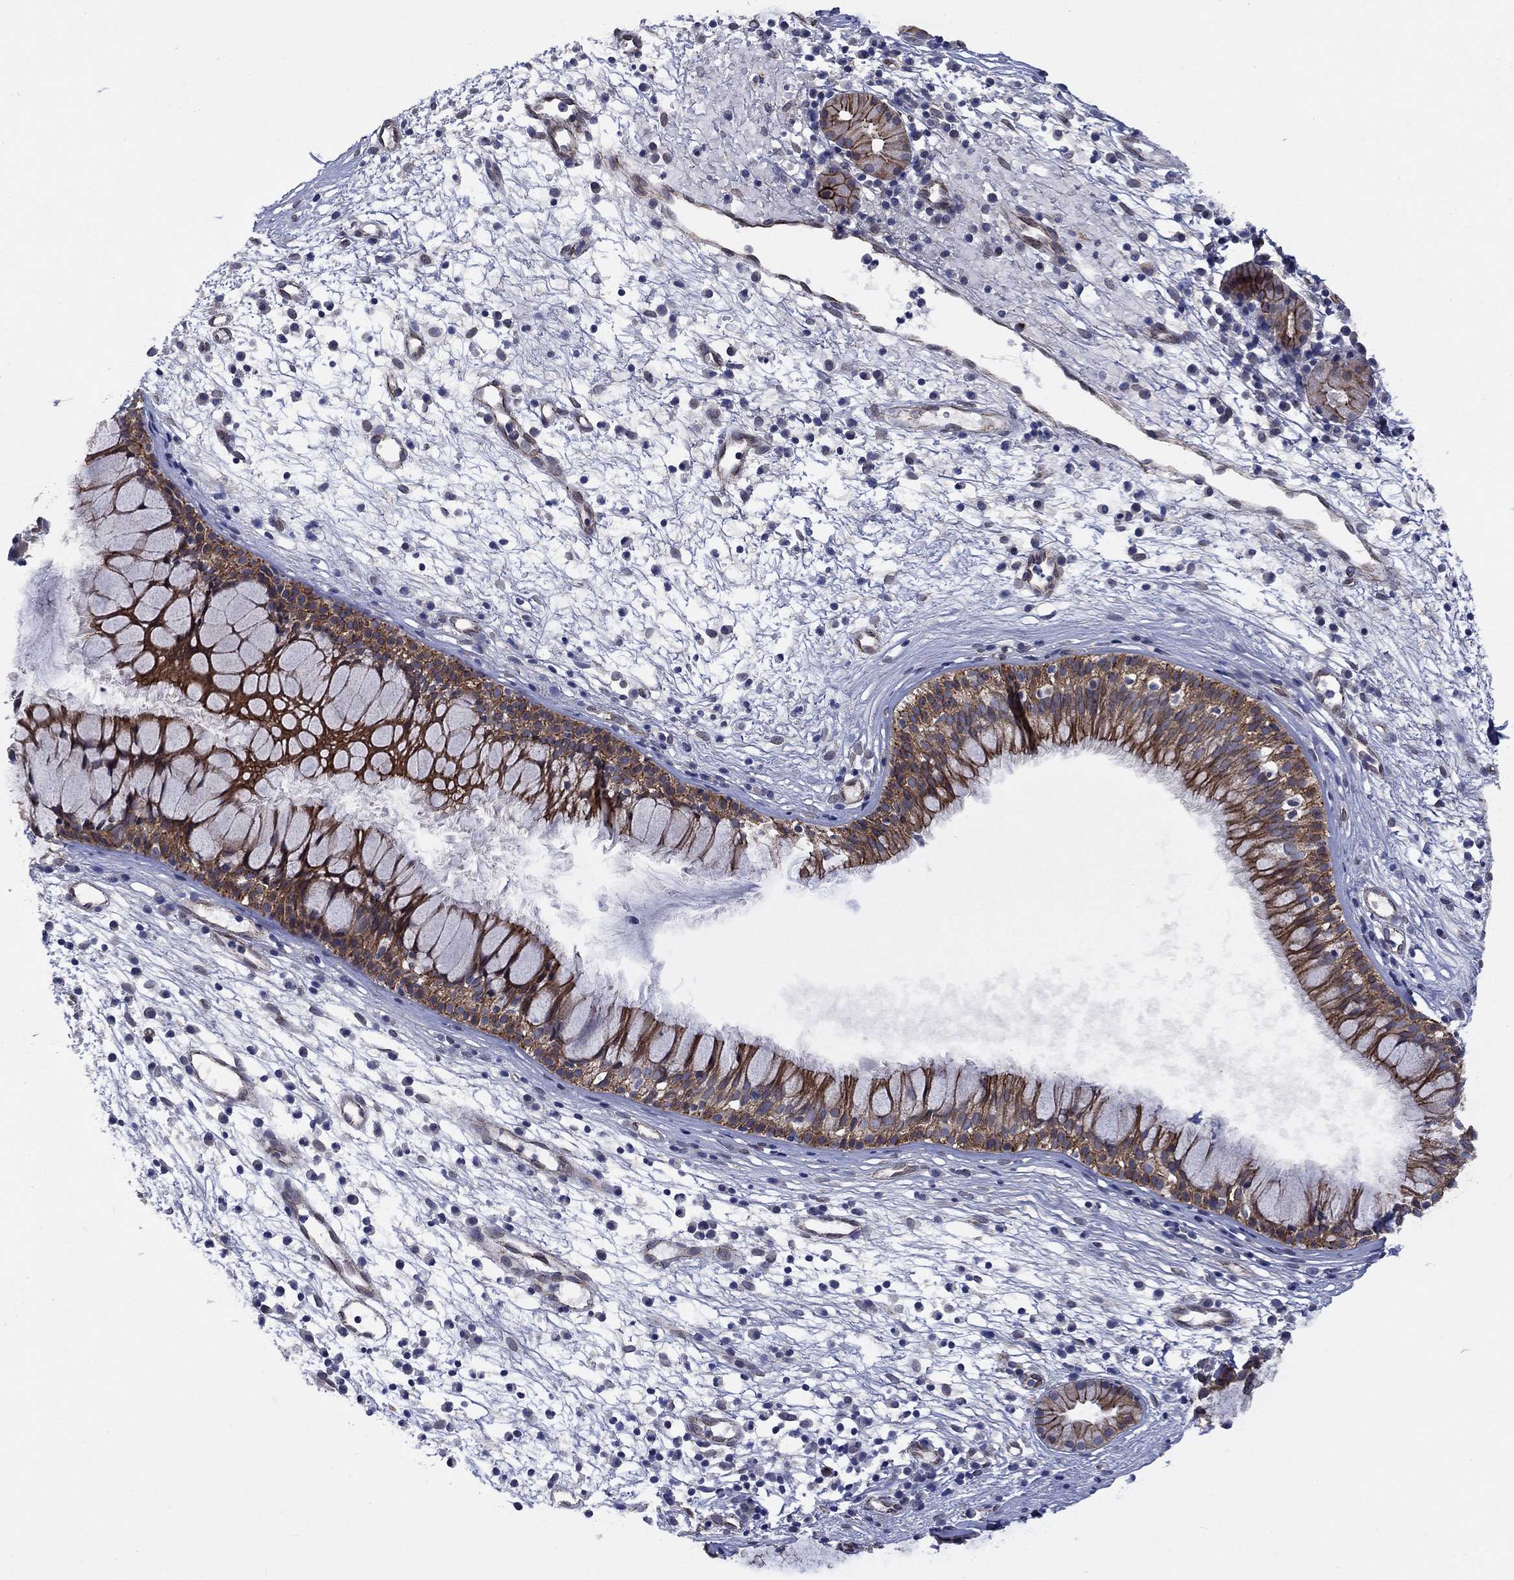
{"staining": {"intensity": "moderate", "quantity": ">75%", "location": "cytoplasmic/membranous"}, "tissue": "nasopharynx", "cell_type": "Respiratory epithelial cells", "image_type": "normal", "snomed": [{"axis": "morphology", "description": "Normal tissue, NOS"}, {"axis": "topography", "description": "Nasopharynx"}], "caption": "Immunohistochemistry (IHC) photomicrograph of benign nasopharynx: human nasopharynx stained using IHC exhibits medium levels of moderate protein expression localized specifically in the cytoplasmic/membranous of respiratory epithelial cells, appearing as a cytoplasmic/membranous brown color.", "gene": "EMC9", "patient": {"sex": "male", "age": 77}}